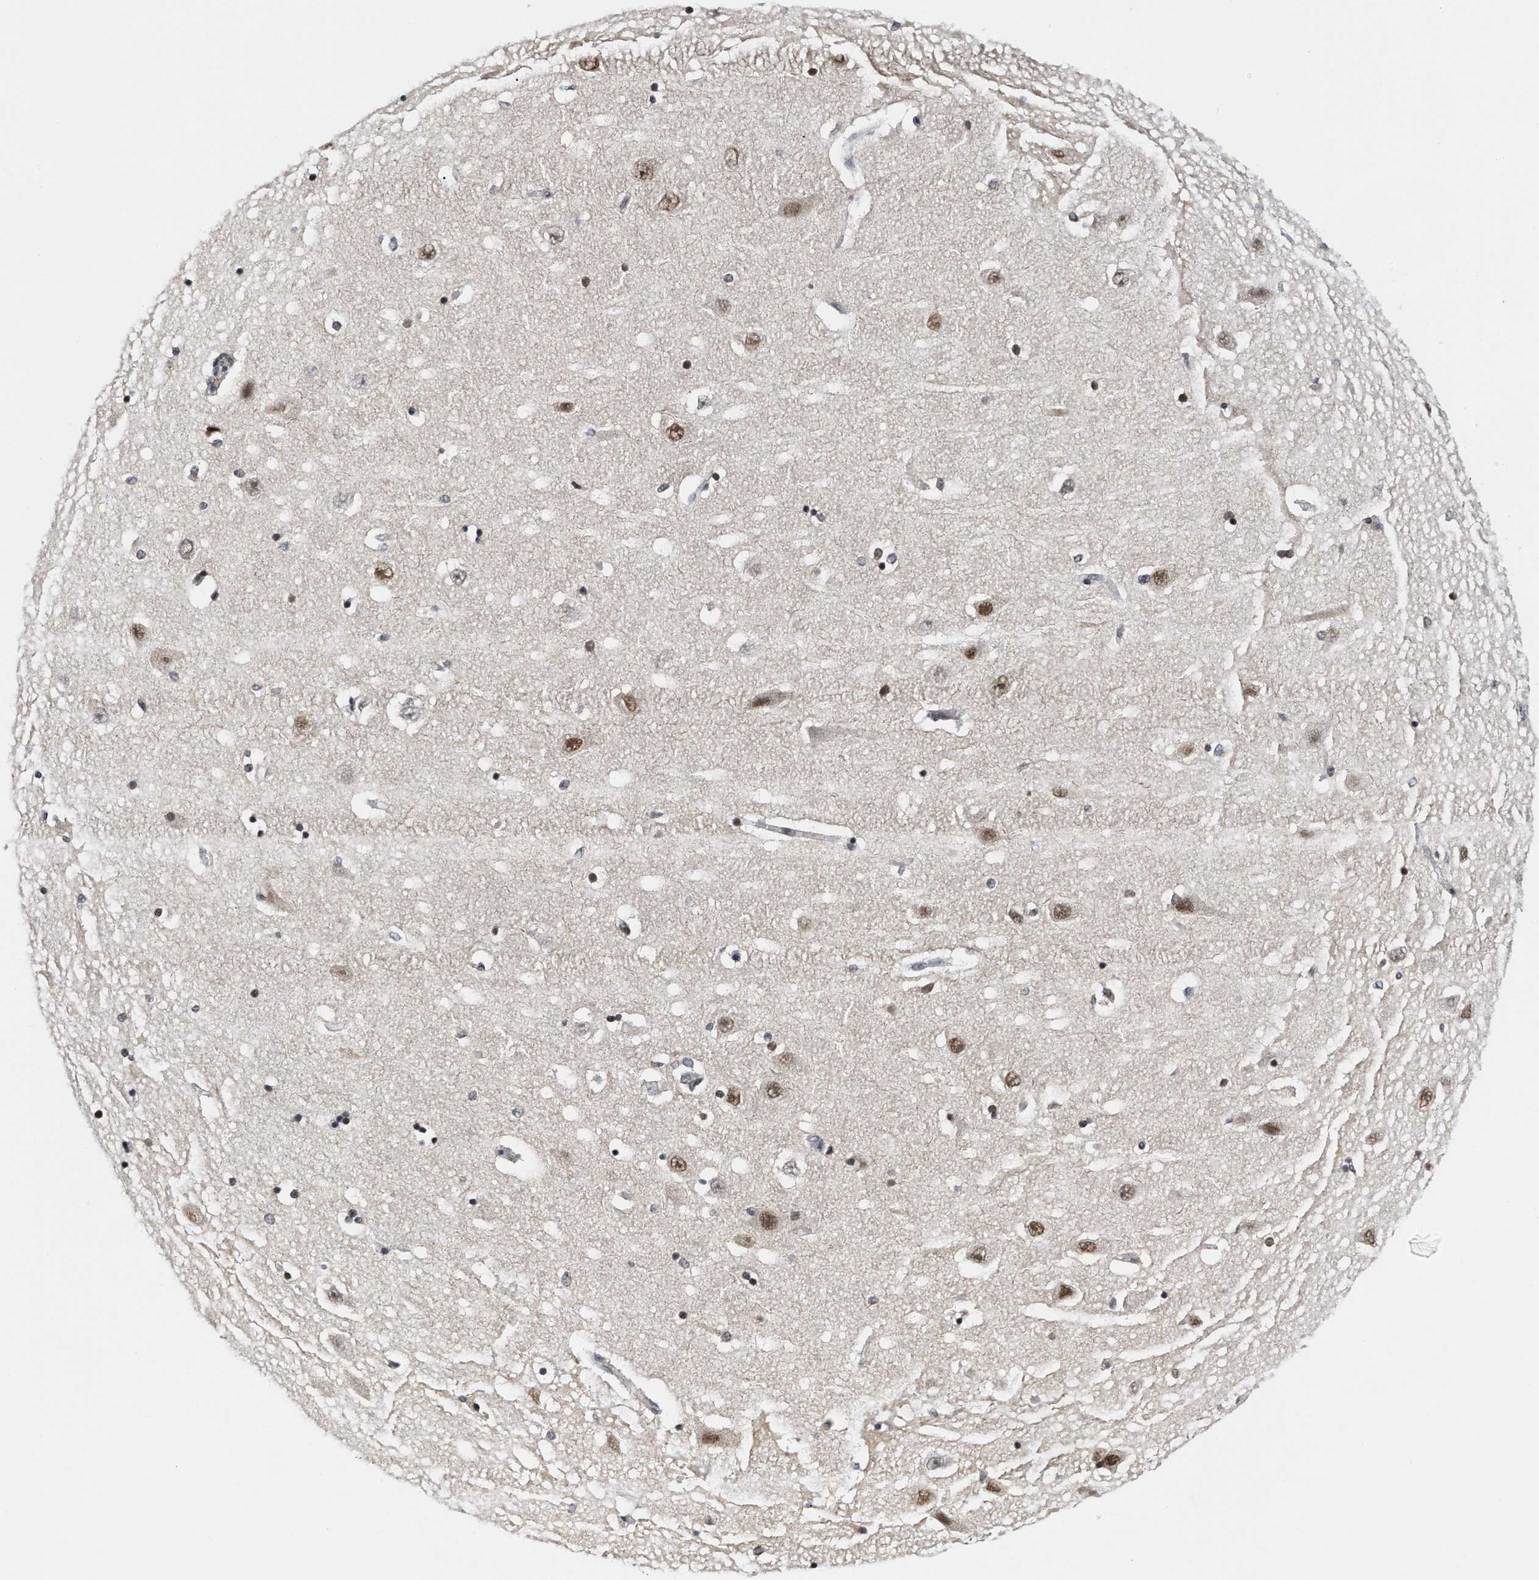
{"staining": {"intensity": "strong", "quantity": "25%-75%", "location": "nuclear"}, "tissue": "hippocampus", "cell_type": "Glial cells", "image_type": "normal", "snomed": [{"axis": "morphology", "description": "Normal tissue, NOS"}, {"axis": "topography", "description": "Hippocampus"}], "caption": "Normal hippocampus demonstrates strong nuclear expression in about 25%-75% of glial cells.", "gene": "ANKRD6", "patient": {"sex": "female", "age": 54}}